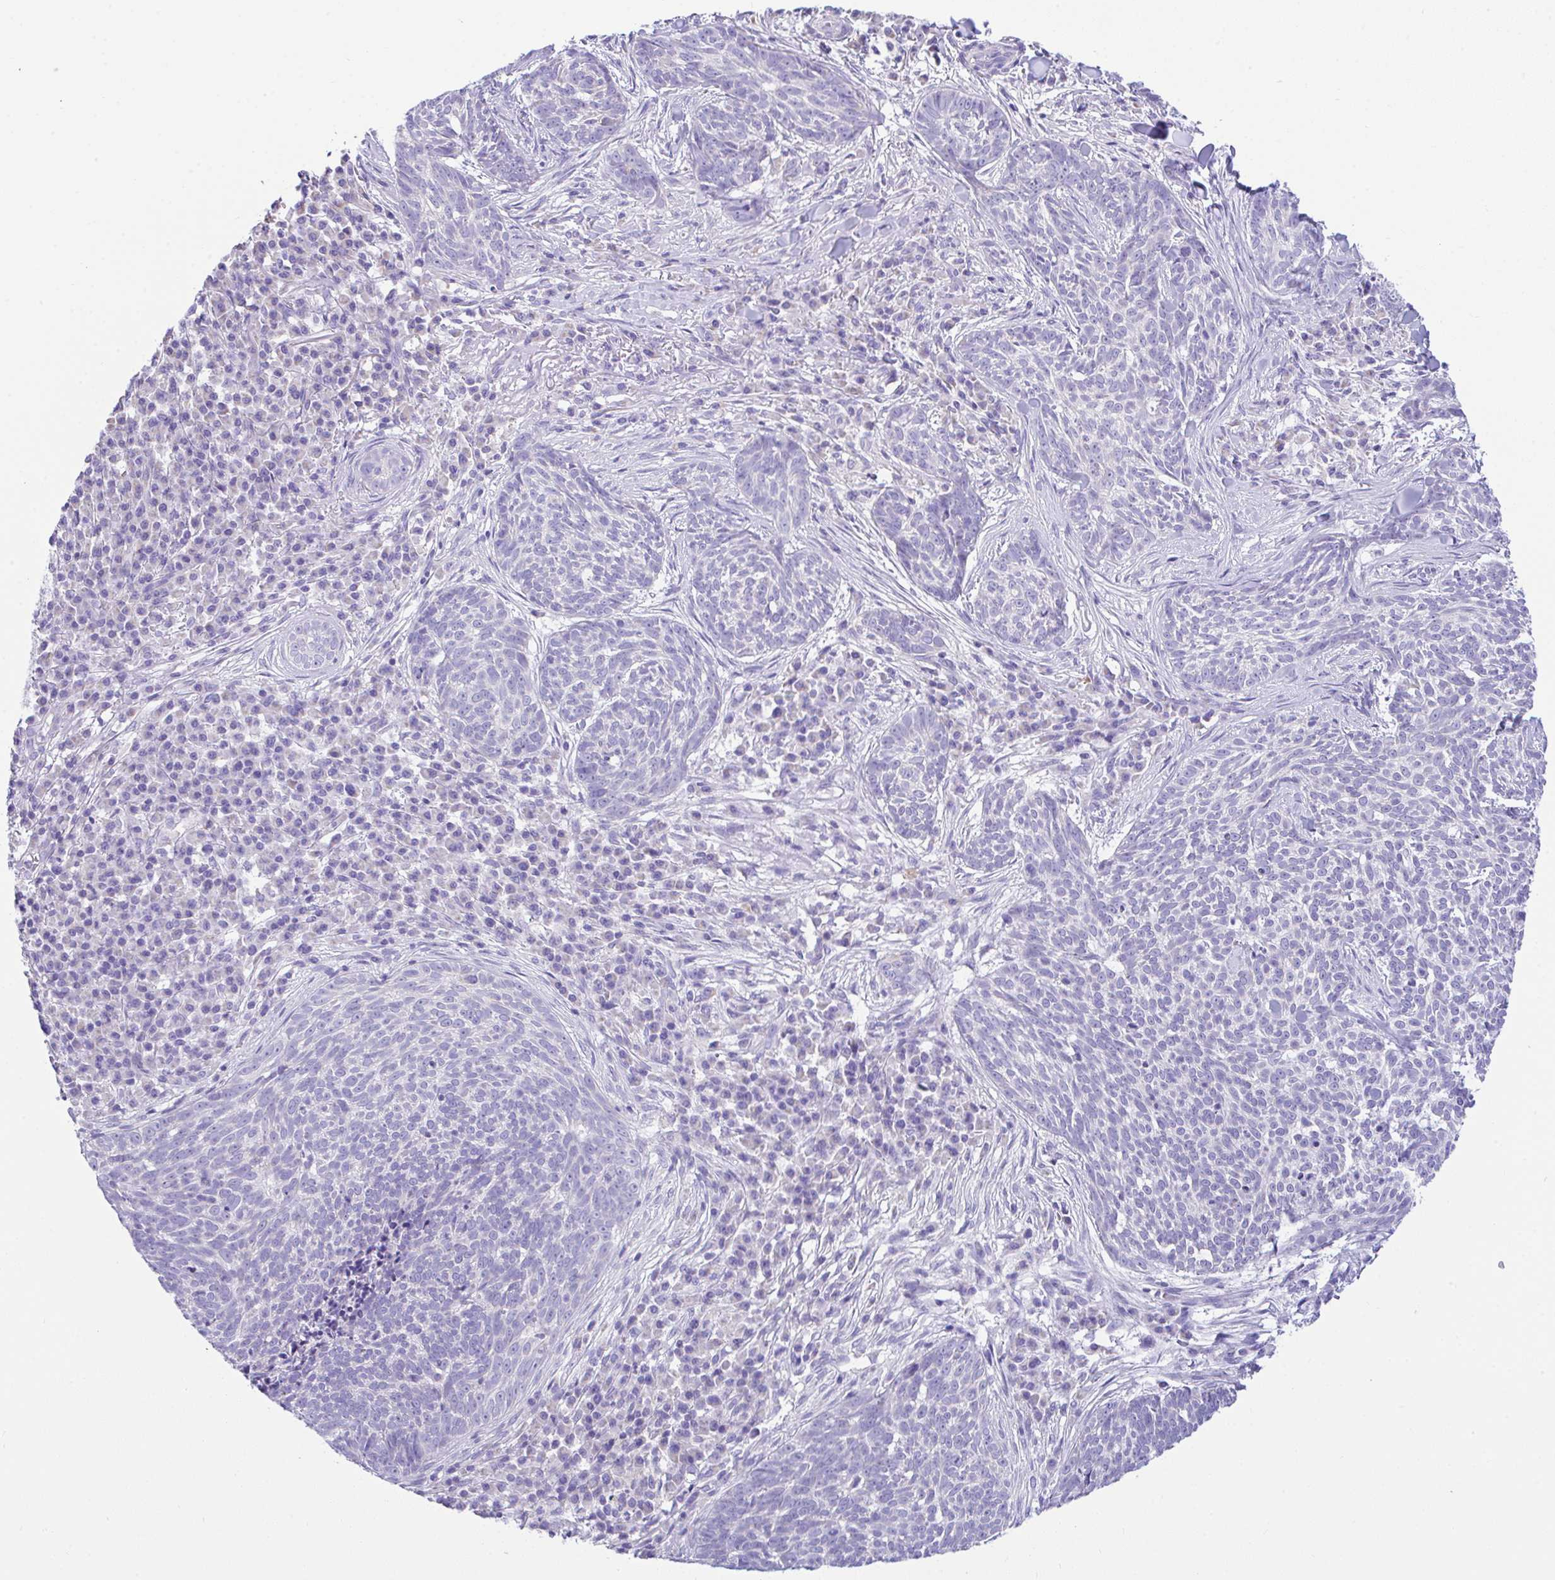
{"staining": {"intensity": "negative", "quantity": "none", "location": "none"}, "tissue": "skin cancer", "cell_type": "Tumor cells", "image_type": "cancer", "snomed": [{"axis": "morphology", "description": "Basal cell carcinoma"}, {"axis": "topography", "description": "Skin"}], "caption": "This is an IHC histopathology image of human skin cancer (basal cell carcinoma). There is no staining in tumor cells.", "gene": "NLRP8", "patient": {"sex": "female", "age": 93}}